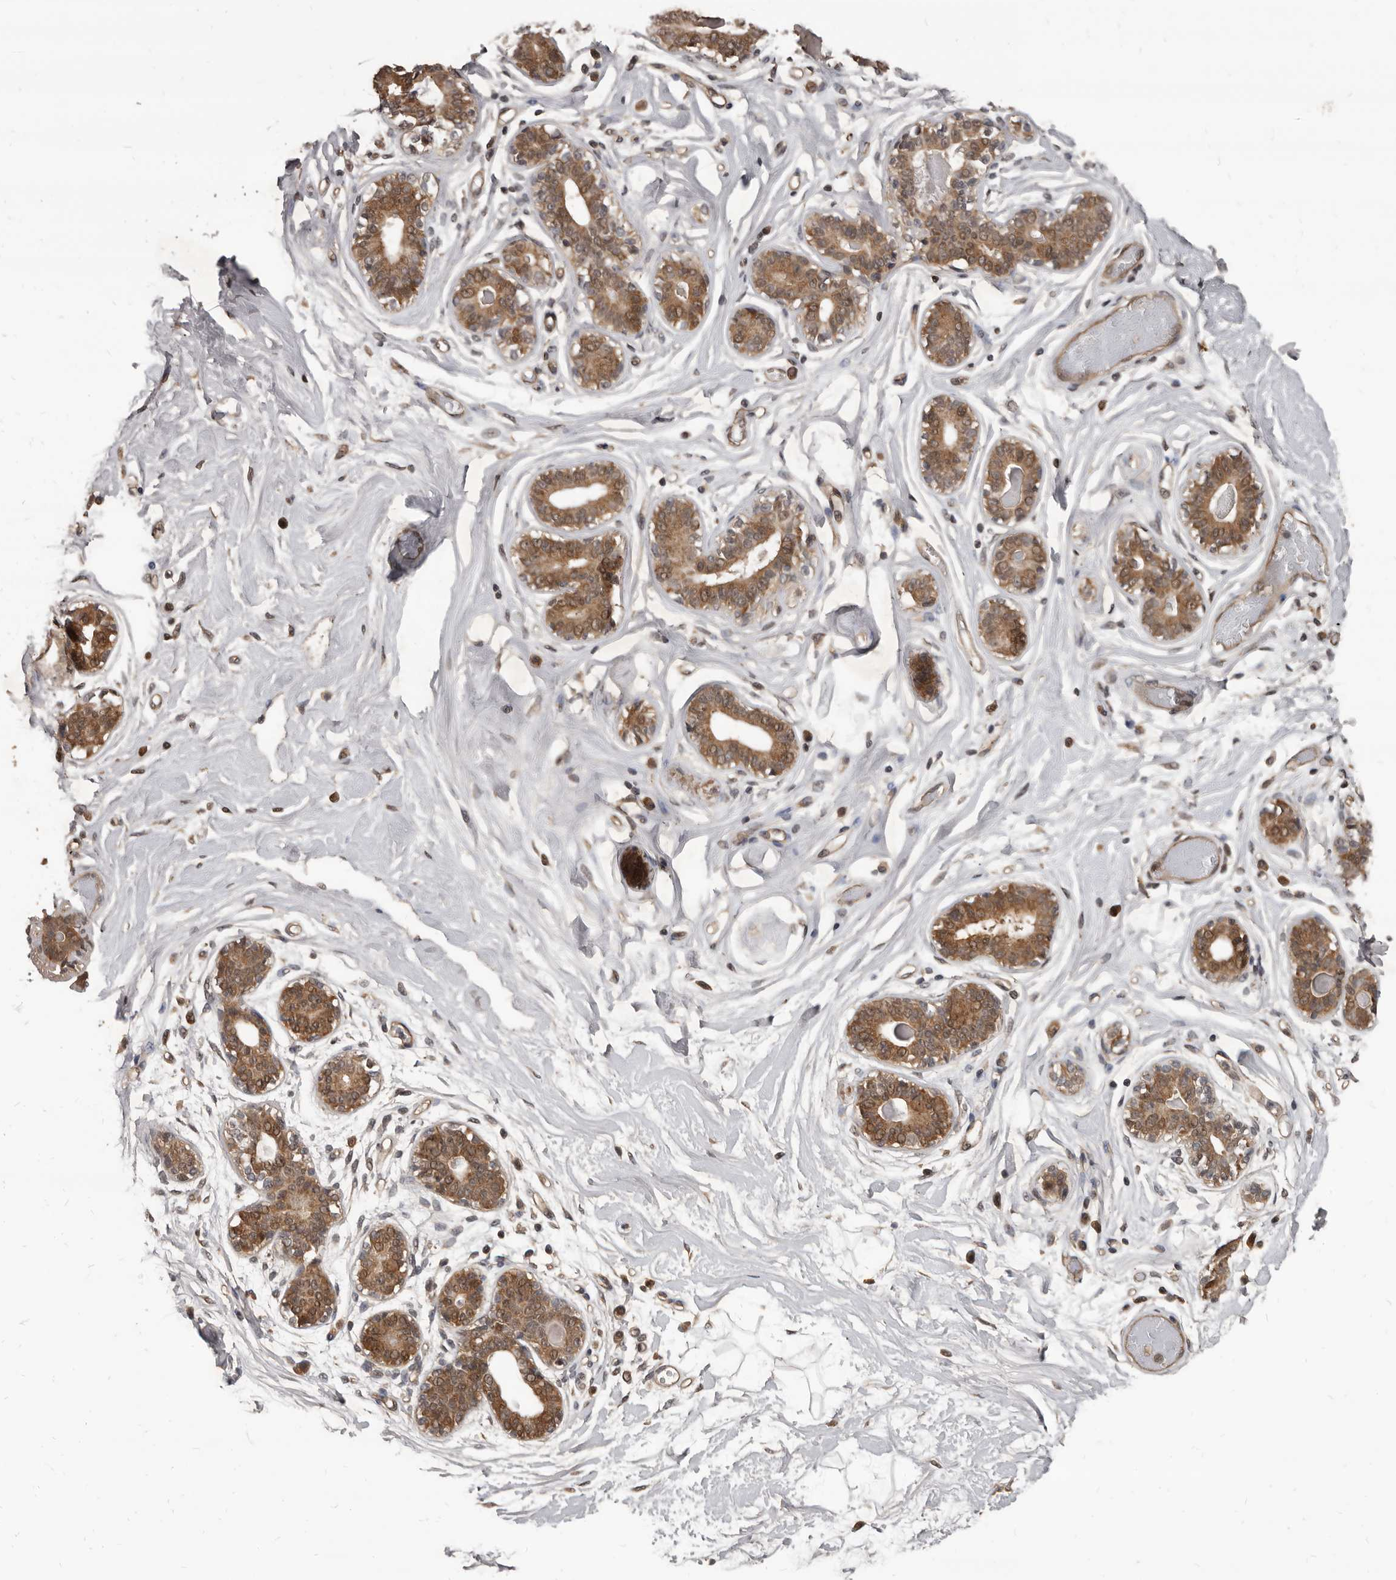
{"staining": {"intensity": "moderate", "quantity": ">75%", "location": "cytoplasmic/membranous,nuclear"}, "tissue": "breast", "cell_type": "Adipocytes", "image_type": "normal", "snomed": [{"axis": "morphology", "description": "Normal tissue, NOS"}, {"axis": "topography", "description": "Breast"}], "caption": "A brown stain highlights moderate cytoplasmic/membranous,nuclear expression of a protein in adipocytes of benign human breast. (DAB = brown stain, brightfield microscopy at high magnification).", "gene": "AHR", "patient": {"sex": "female", "age": 45}}